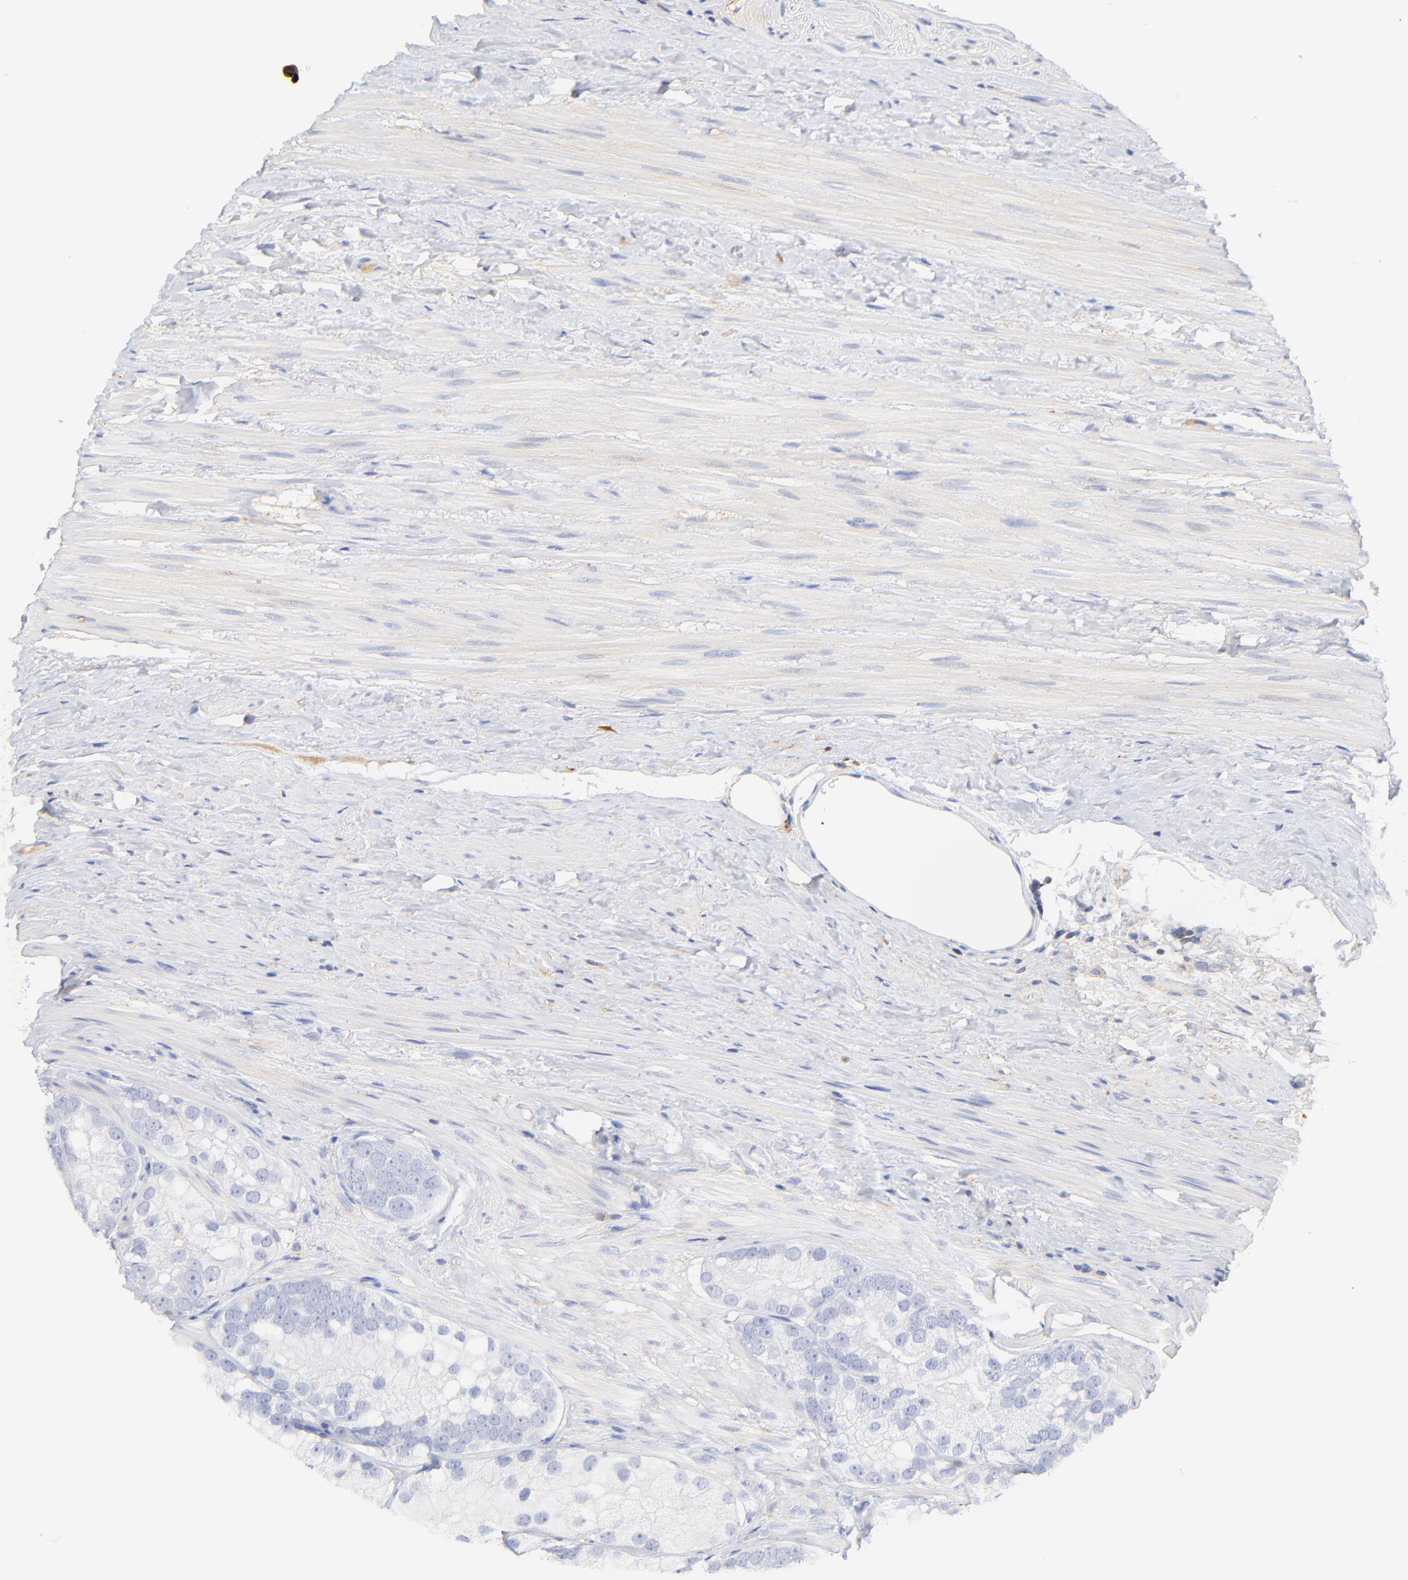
{"staining": {"intensity": "negative", "quantity": "none", "location": "none"}, "tissue": "prostate cancer", "cell_type": "Tumor cells", "image_type": "cancer", "snomed": [{"axis": "morphology", "description": "Adenocarcinoma, Low grade"}, {"axis": "topography", "description": "Prostate"}], "caption": "Histopathology image shows no protein positivity in tumor cells of prostate cancer (low-grade adenocarcinoma) tissue.", "gene": "MDGA2", "patient": {"sex": "male", "age": 69}}